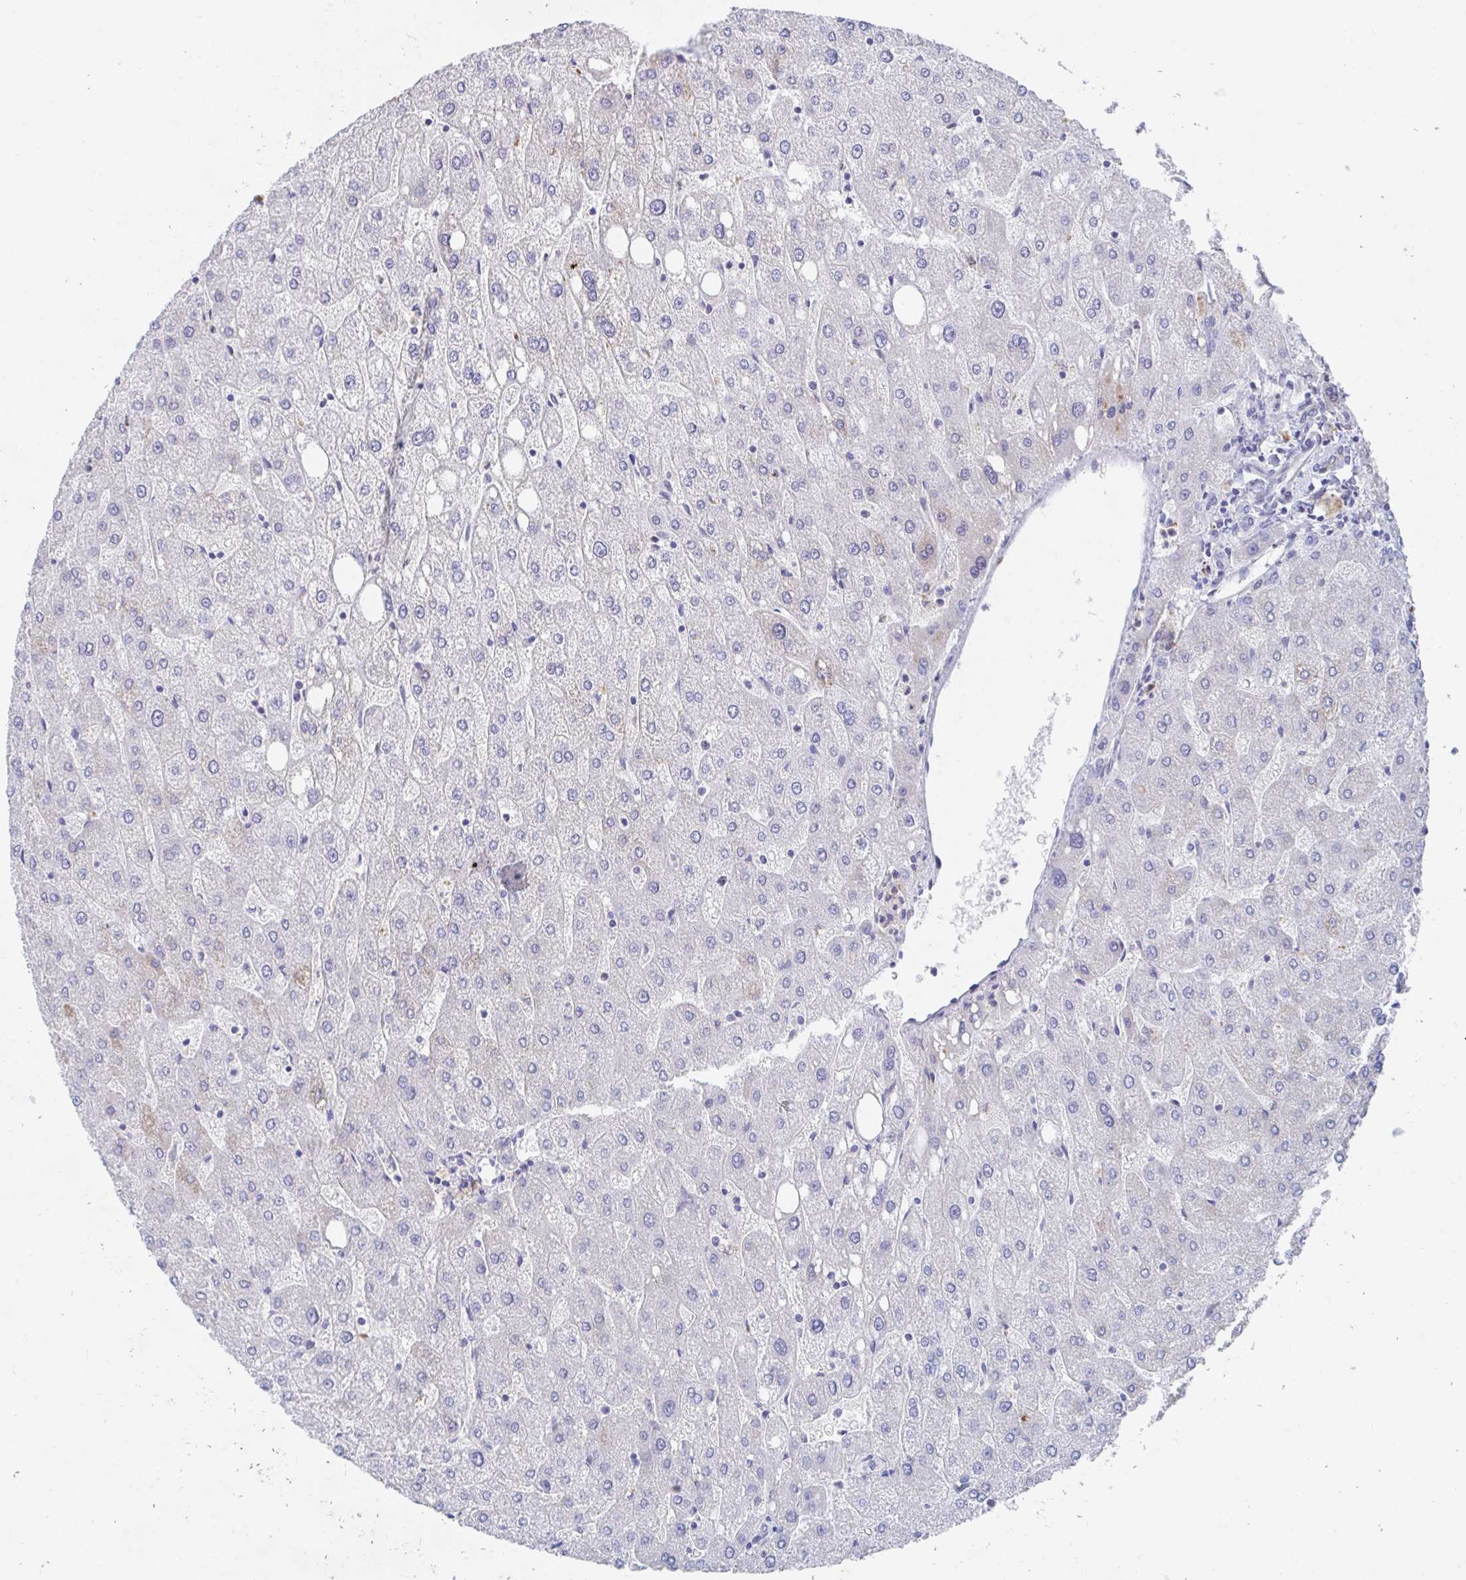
{"staining": {"intensity": "negative", "quantity": "none", "location": "none"}, "tissue": "liver", "cell_type": "Cholangiocytes", "image_type": "normal", "snomed": [{"axis": "morphology", "description": "Normal tissue, NOS"}, {"axis": "topography", "description": "Liver"}], "caption": "Immunohistochemistry of unremarkable human liver exhibits no staining in cholangiocytes.", "gene": "KCNK5", "patient": {"sex": "male", "age": 67}}